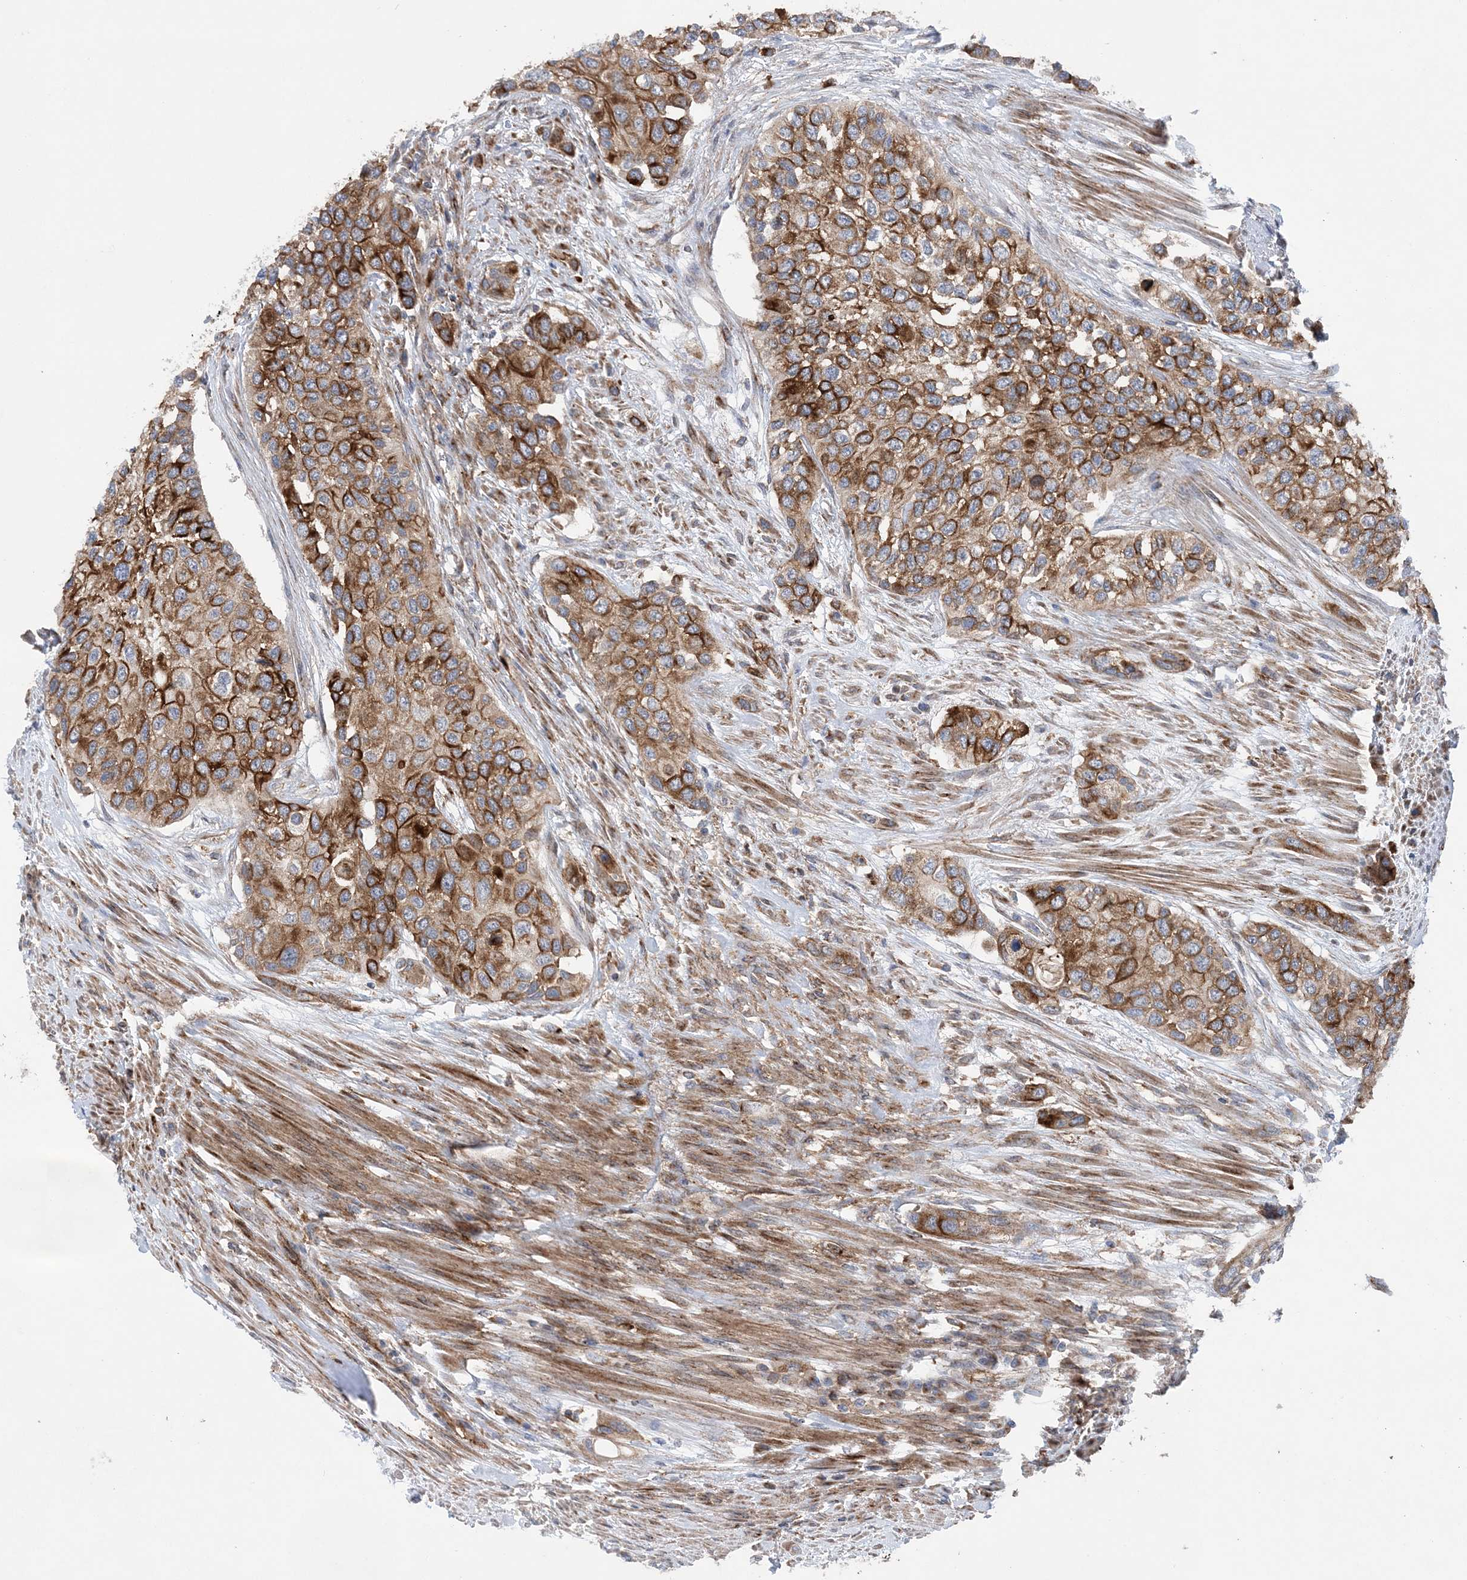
{"staining": {"intensity": "strong", "quantity": "25%-75%", "location": "cytoplasmic/membranous"}, "tissue": "urothelial cancer", "cell_type": "Tumor cells", "image_type": "cancer", "snomed": [{"axis": "morphology", "description": "Normal tissue, NOS"}, {"axis": "morphology", "description": "Urothelial carcinoma, High grade"}, {"axis": "topography", "description": "Vascular tissue"}, {"axis": "topography", "description": "Urinary bladder"}], "caption": "High-grade urothelial carcinoma stained with a brown dye exhibits strong cytoplasmic/membranous positive positivity in approximately 25%-75% of tumor cells.", "gene": "PTTG1IP", "patient": {"sex": "female", "age": 56}}